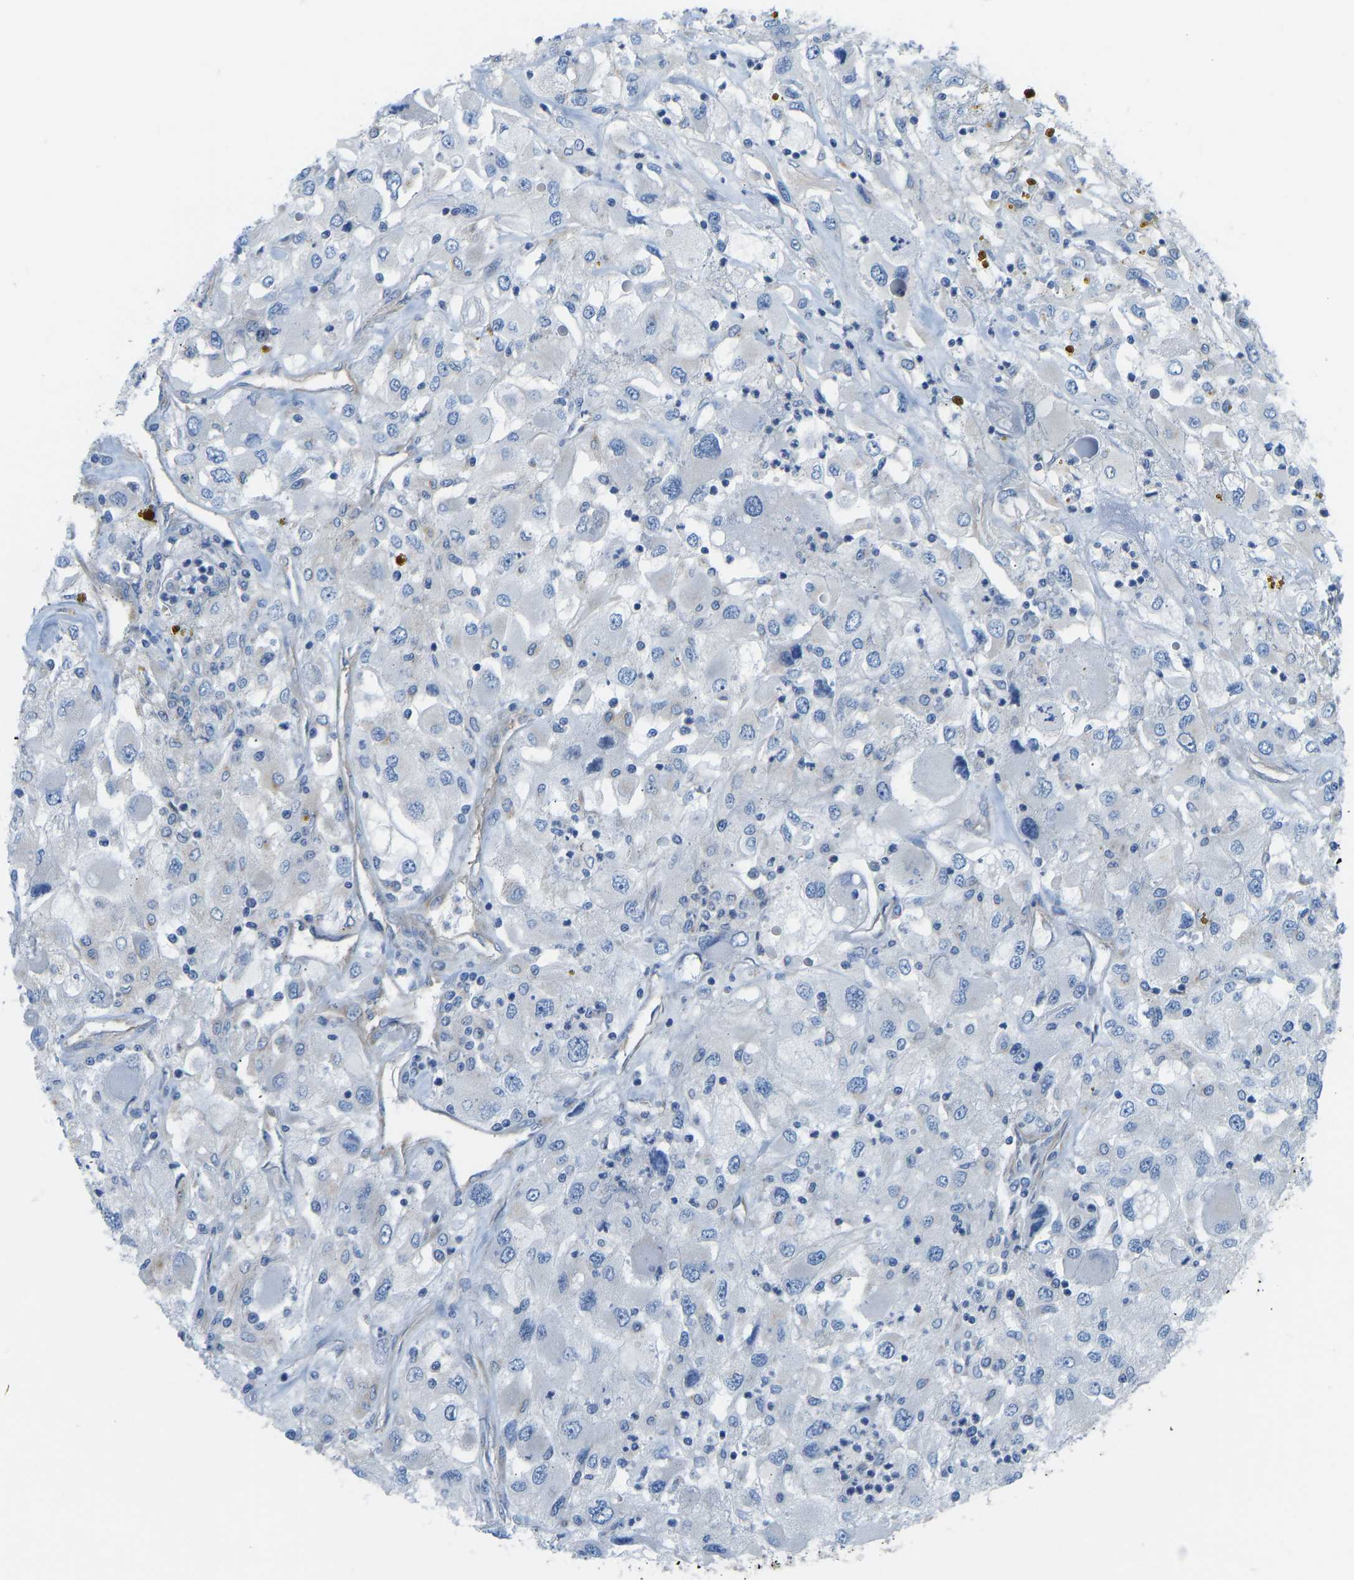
{"staining": {"intensity": "negative", "quantity": "none", "location": "none"}, "tissue": "renal cancer", "cell_type": "Tumor cells", "image_type": "cancer", "snomed": [{"axis": "morphology", "description": "Adenocarcinoma, NOS"}, {"axis": "topography", "description": "Kidney"}], "caption": "Immunohistochemistry (IHC) photomicrograph of neoplastic tissue: human renal cancer (adenocarcinoma) stained with DAB (3,3'-diaminobenzidine) exhibits no significant protein positivity in tumor cells.", "gene": "CHAD", "patient": {"sex": "female", "age": 52}}